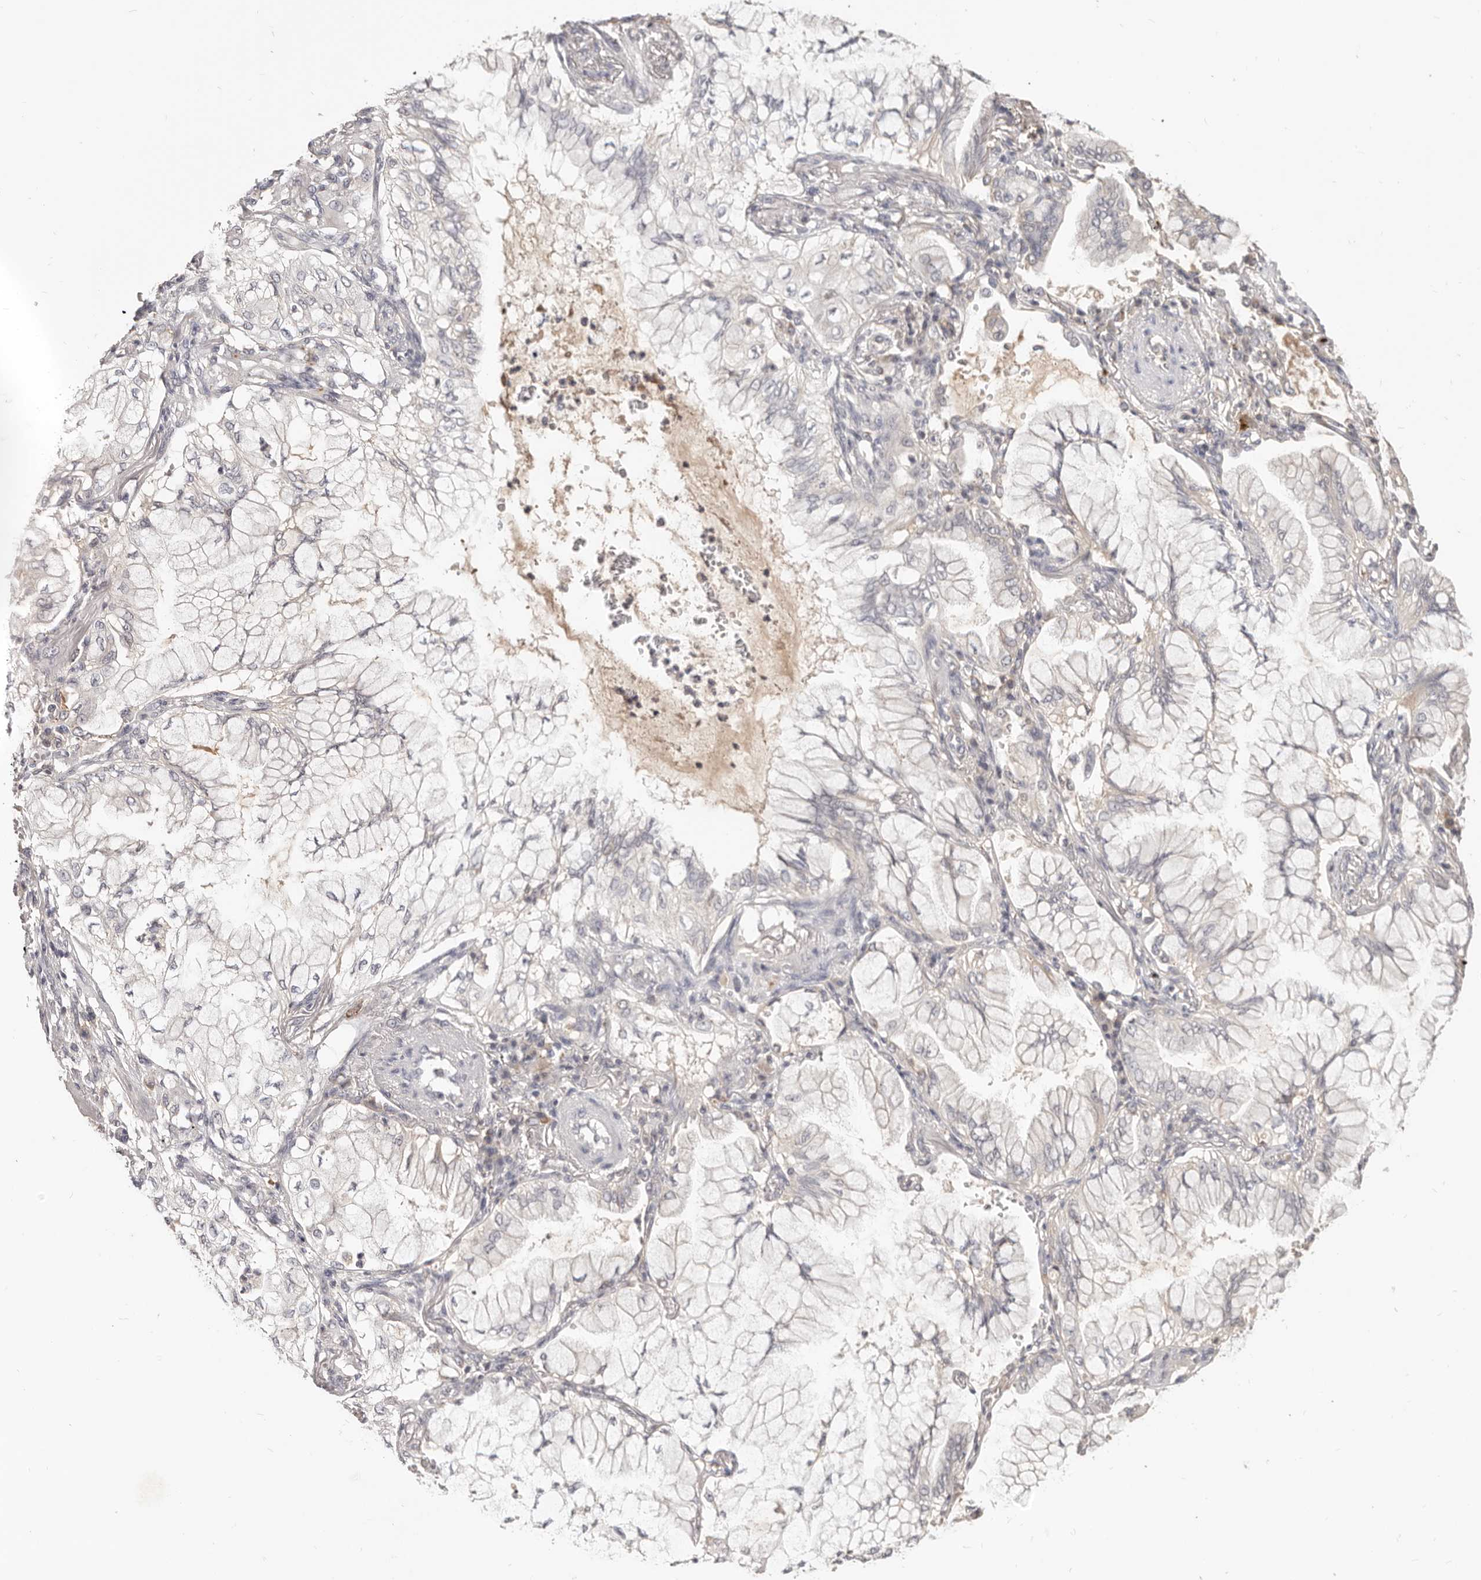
{"staining": {"intensity": "negative", "quantity": "none", "location": "none"}, "tissue": "lung cancer", "cell_type": "Tumor cells", "image_type": "cancer", "snomed": [{"axis": "morphology", "description": "Adenocarcinoma, NOS"}, {"axis": "topography", "description": "Lung"}], "caption": "Tumor cells are negative for protein expression in human lung adenocarcinoma. (DAB (3,3'-diaminobenzidine) immunohistochemistry, high magnification).", "gene": "TSPAN13", "patient": {"sex": "female", "age": 70}}